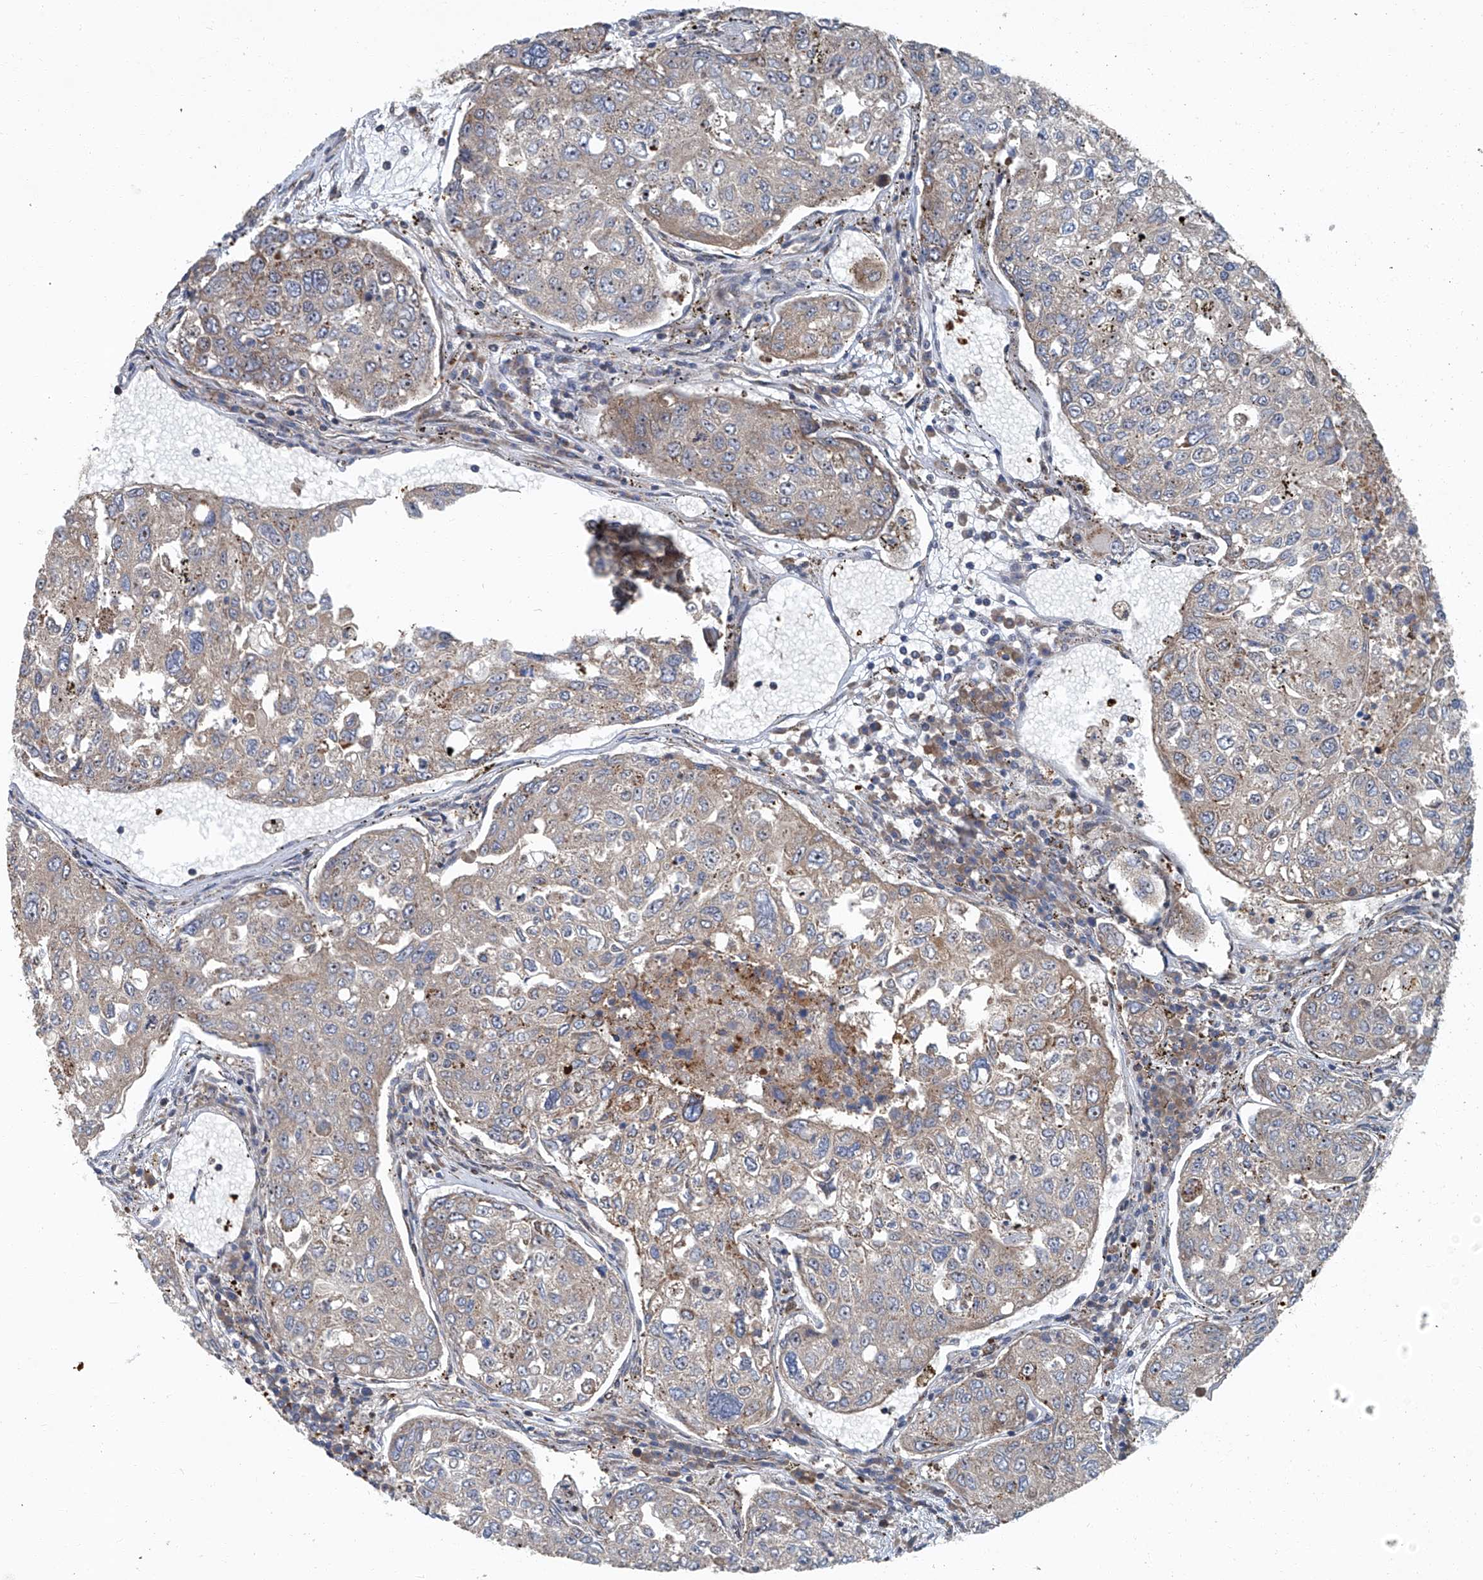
{"staining": {"intensity": "weak", "quantity": "<25%", "location": "cytoplasmic/membranous"}, "tissue": "urothelial cancer", "cell_type": "Tumor cells", "image_type": "cancer", "snomed": [{"axis": "morphology", "description": "Urothelial carcinoma, High grade"}, {"axis": "topography", "description": "Lymph node"}, {"axis": "topography", "description": "Urinary bladder"}], "caption": "High-grade urothelial carcinoma was stained to show a protein in brown. There is no significant staining in tumor cells. (Immunohistochemistry (ihc), brightfield microscopy, high magnification).", "gene": "GPR132", "patient": {"sex": "male", "age": 51}}